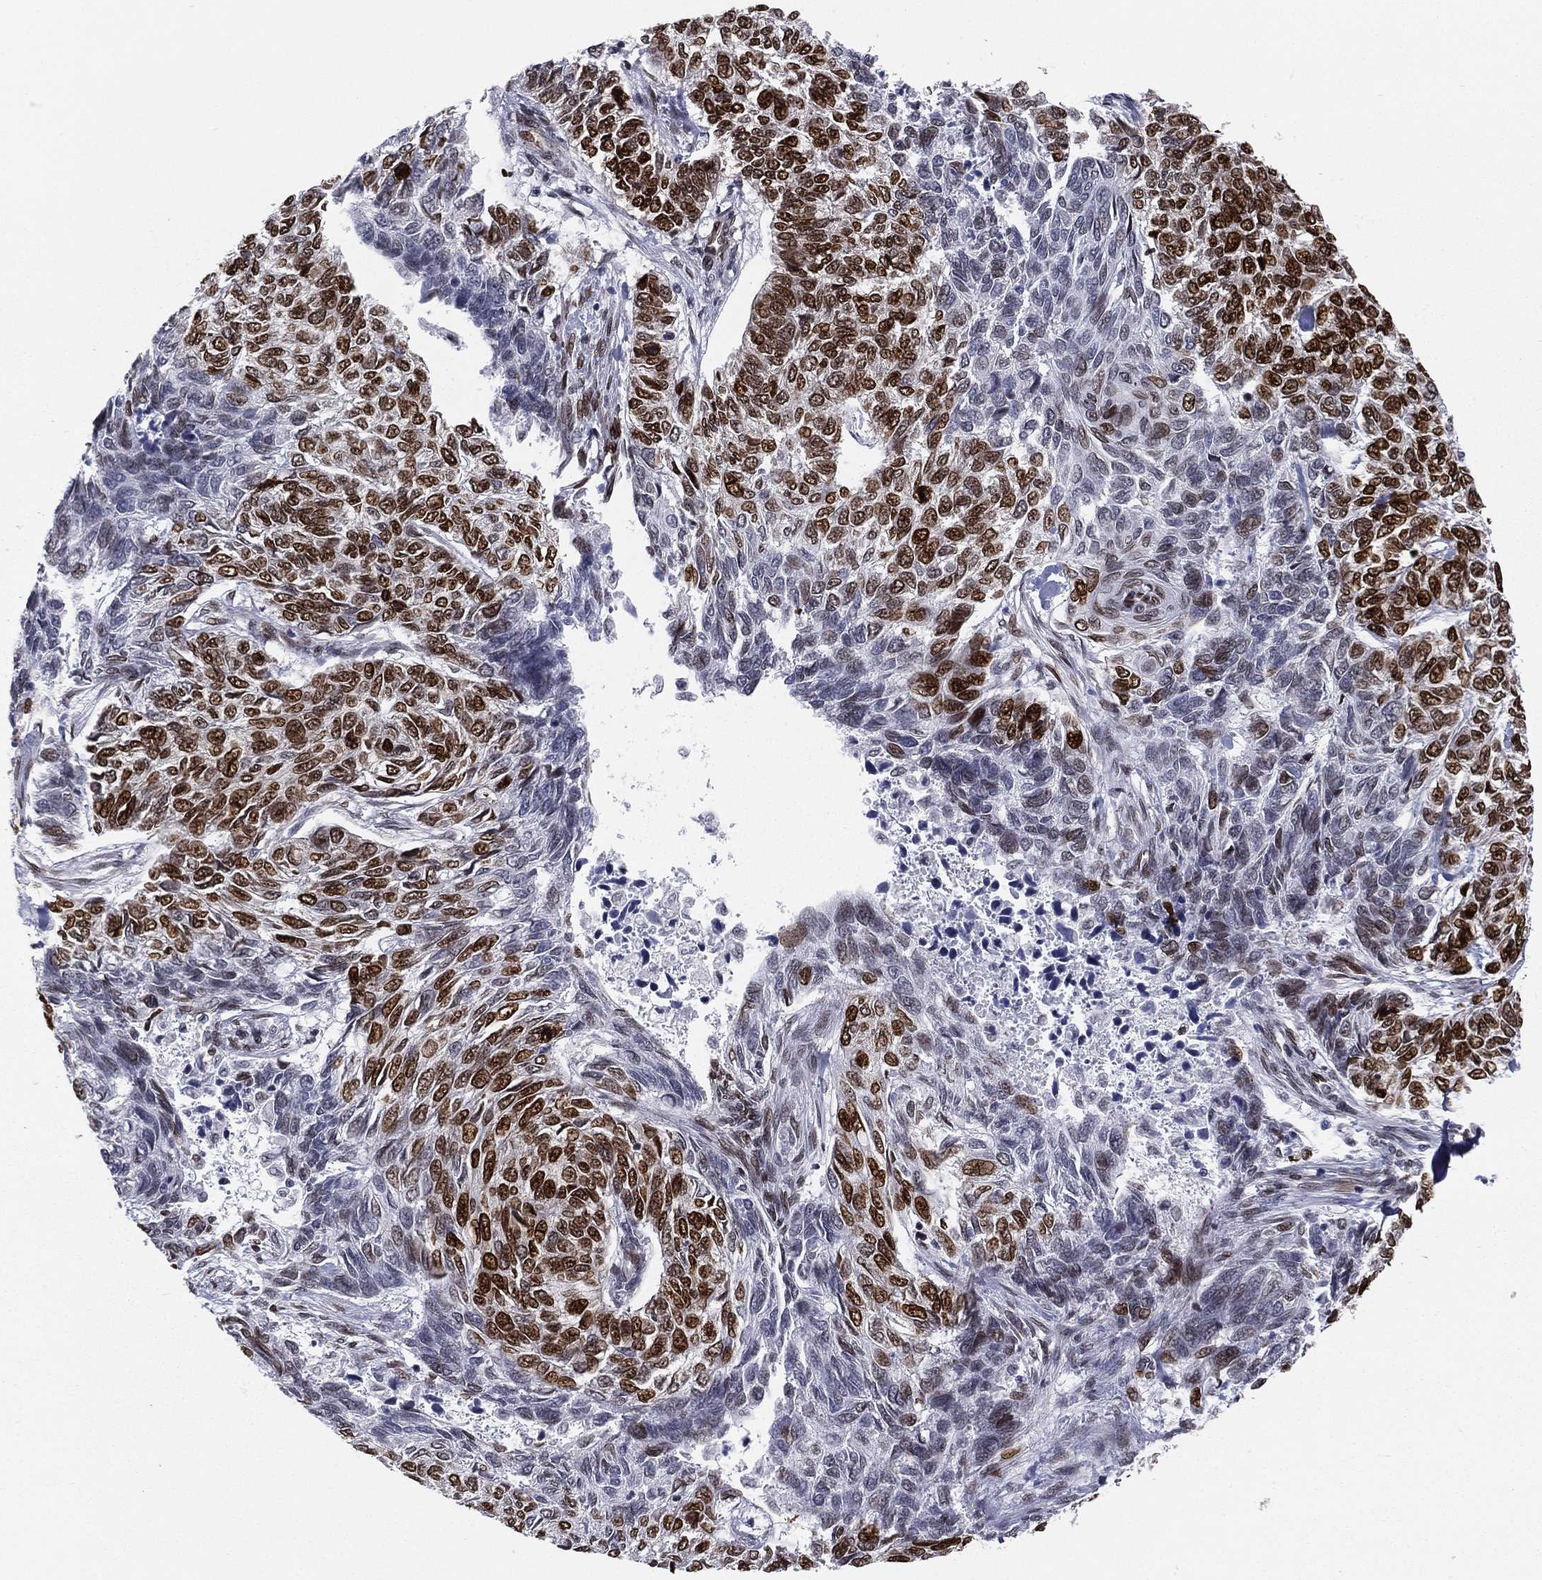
{"staining": {"intensity": "strong", "quantity": "25%-75%", "location": "nuclear"}, "tissue": "skin cancer", "cell_type": "Tumor cells", "image_type": "cancer", "snomed": [{"axis": "morphology", "description": "Basal cell carcinoma"}, {"axis": "topography", "description": "Skin"}], "caption": "IHC photomicrograph of human basal cell carcinoma (skin) stained for a protein (brown), which exhibits high levels of strong nuclear expression in about 25%-75% of tumor cells.", "gene": "LMNB1", "patient": {"sex": "female", "age": 65}}